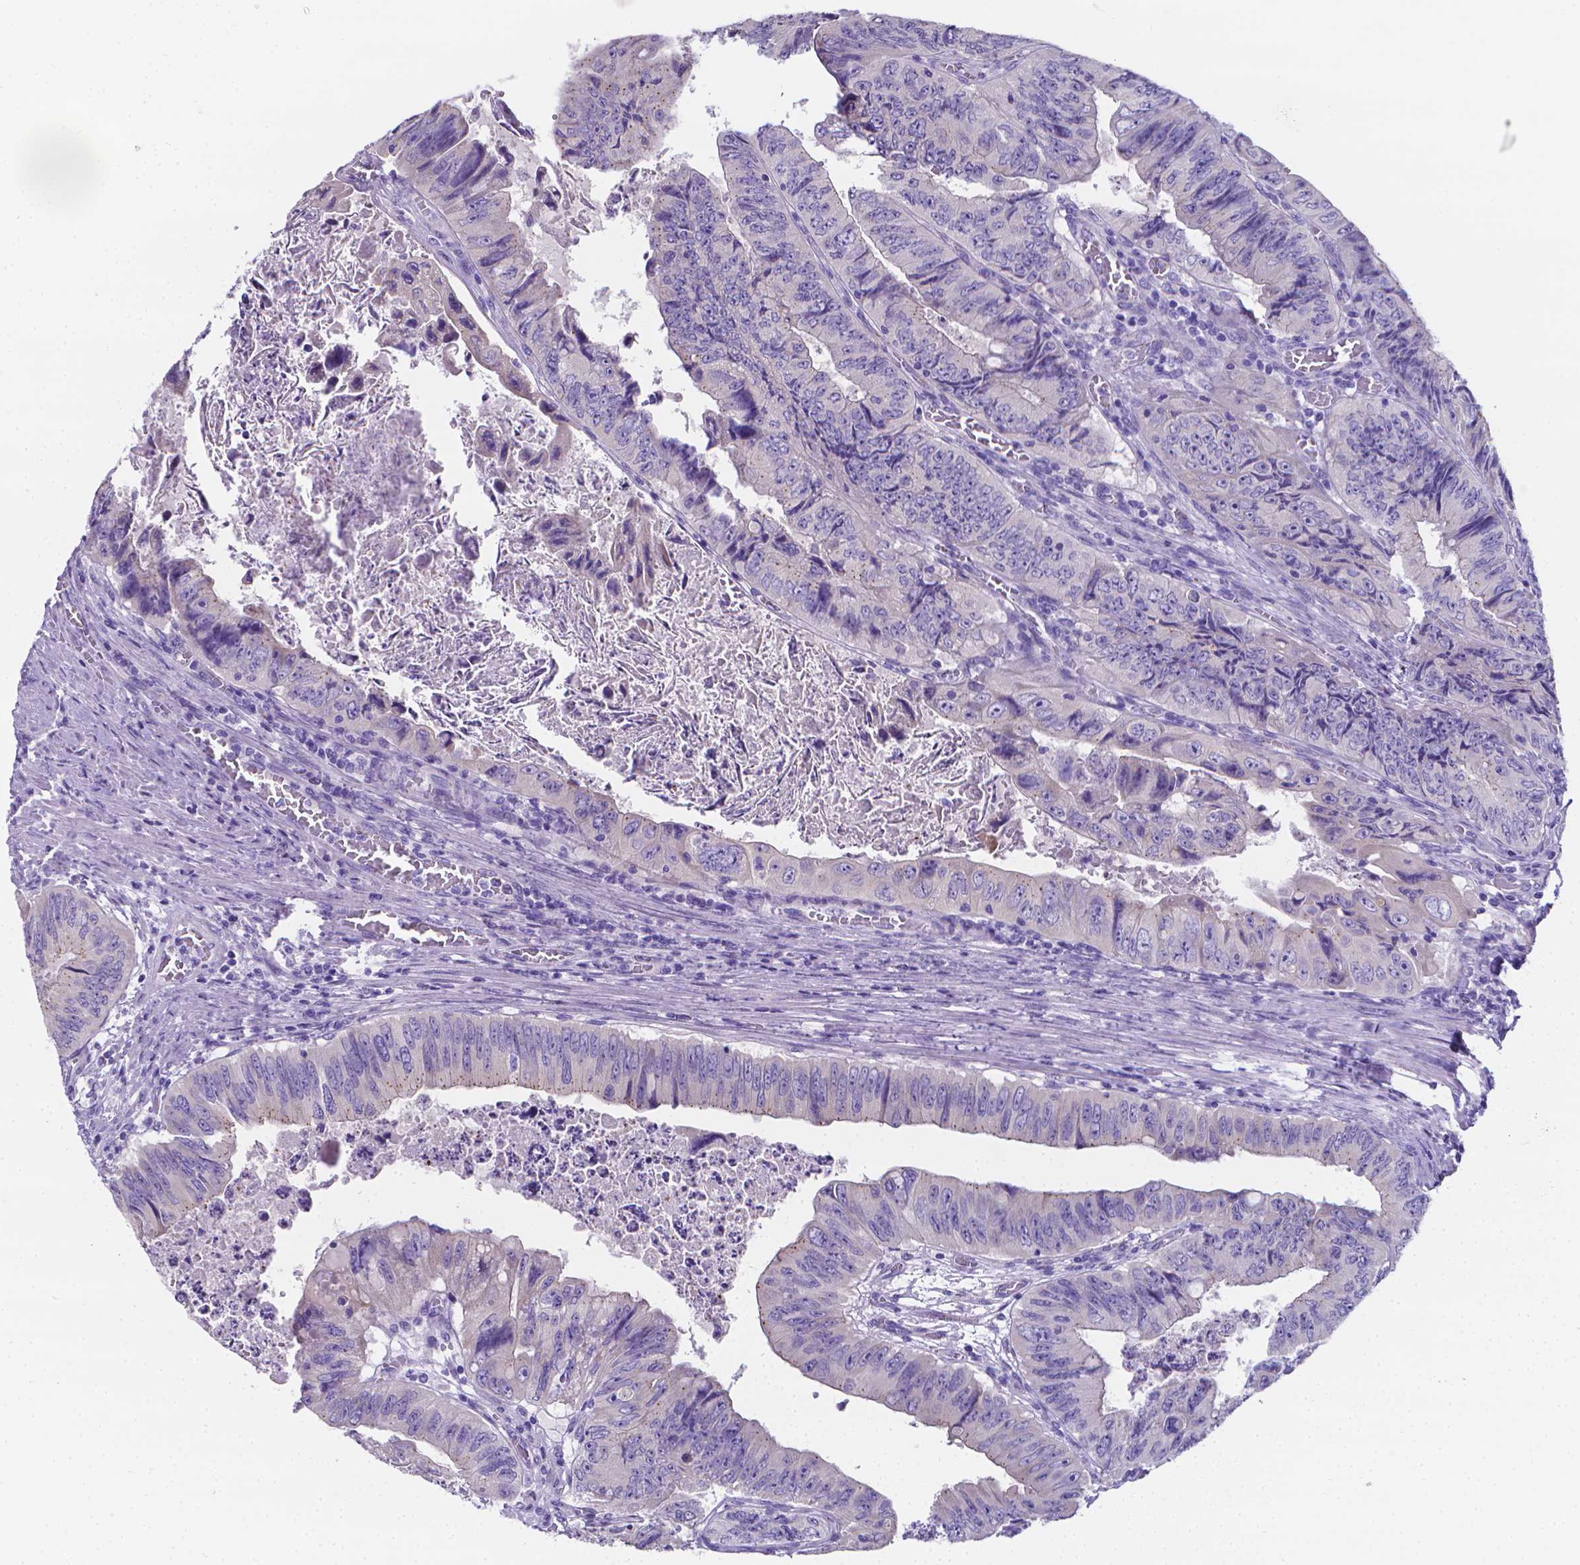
{"staining": {"intensity": "negative", "quantity": "none", "location": "none"}, "tissue": "colorectal cancer", "cell_type": "Tumor cells", "image_type": "cancer", "snomed": [{"axis": "morphology", "description": "Adenocarcinoma, NOS"}, {"axis": "topography", "description": "Colon"}], "caption": "A high-resolution histopathology image shows IHC staining of colorectal cancer (adenocarcinoma), which shows no significant positivity in tumor cells.", "gene": "LRRC73", "patient": {"sex": "female", "age": 84}}